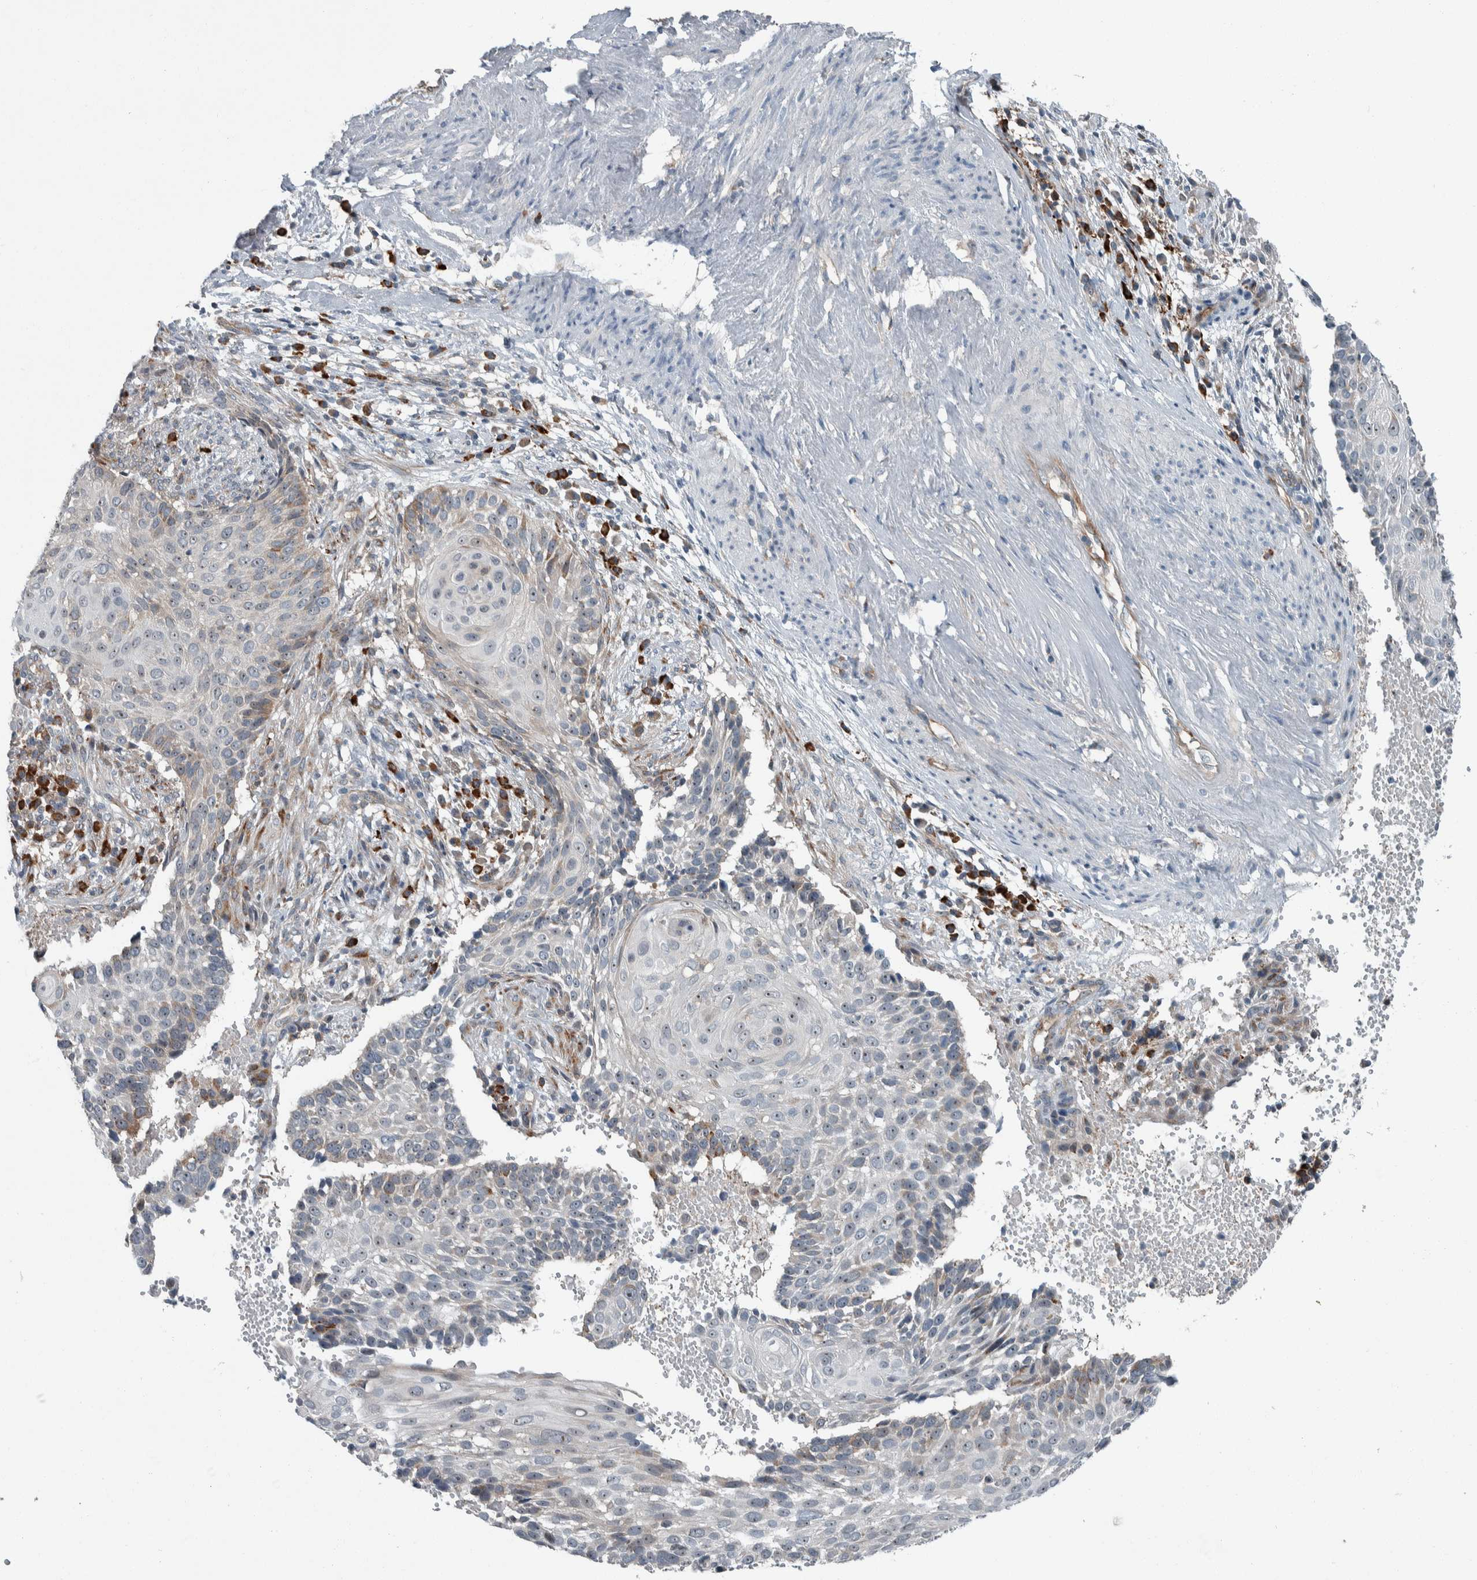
{"staining": {"intensity": "moderate", "quantity": "<25%", "location": "cytoplasmic/membranous"}, "tissue": "cervical cancer", "cell_type": "Tumor cells", "image_type": "cancer", "snomed": [{"axis": "morphology", "description": "Squamous cell carcinoma, NOS"}, {"axis": "topography", "description": "Cervix"}], "caption": "A high-resolution image shows immunohistochemistry staining of squamous cell carcinoma (cervical), which exhibits moderate cytoplasmic/membranous expression in approximately <25% of tumor cells.", "gene": "USP25", "patient": {"sex": "female", "age": 74}}